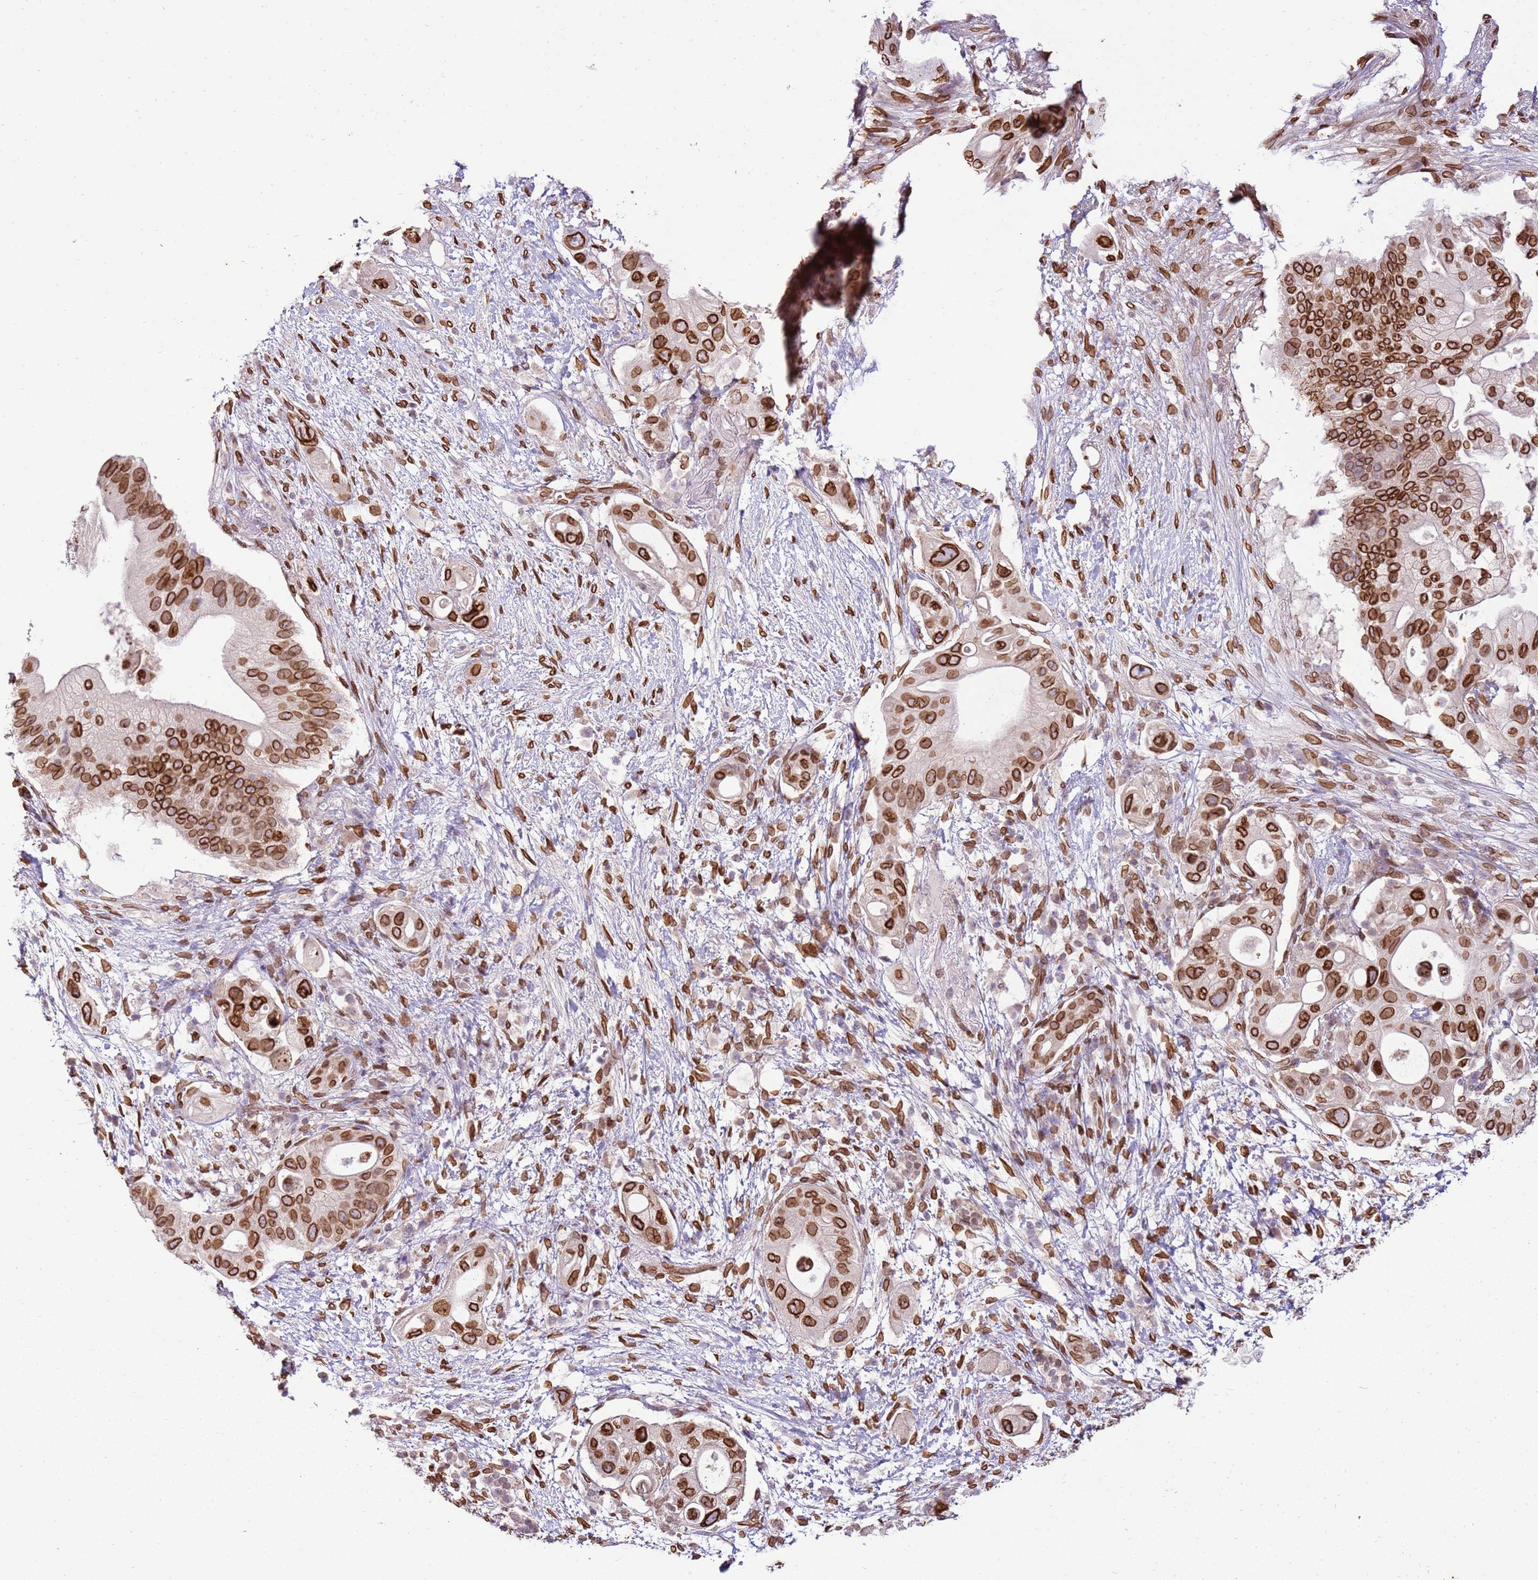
{"staining": {"intensity": "strong", "quantity": ">75%", "location": "cytoplasmic/membranous,nuclear"}, "tissue": "pancreatic cancer", "cell_type": "Tumor cells", "image_type": "cancer", "snomed": [{"axis": "morphology", "description": "Adenocarcinoma, NOS"}, {"axis": "topography", "description": "Pancreas"}], "caption": "Strong cytoplasmic/membranous and nuclear protein expression is present in approximately >75% of tumor cells in pancreatic cancer (adenocarcinoma). The staining was performed using DAB, with brown indicating positive protein expression. Nuclei are stained blue with hematoxylin.", "gene": "TMEM47", "patient": {"sex": "female", "age": 72}}